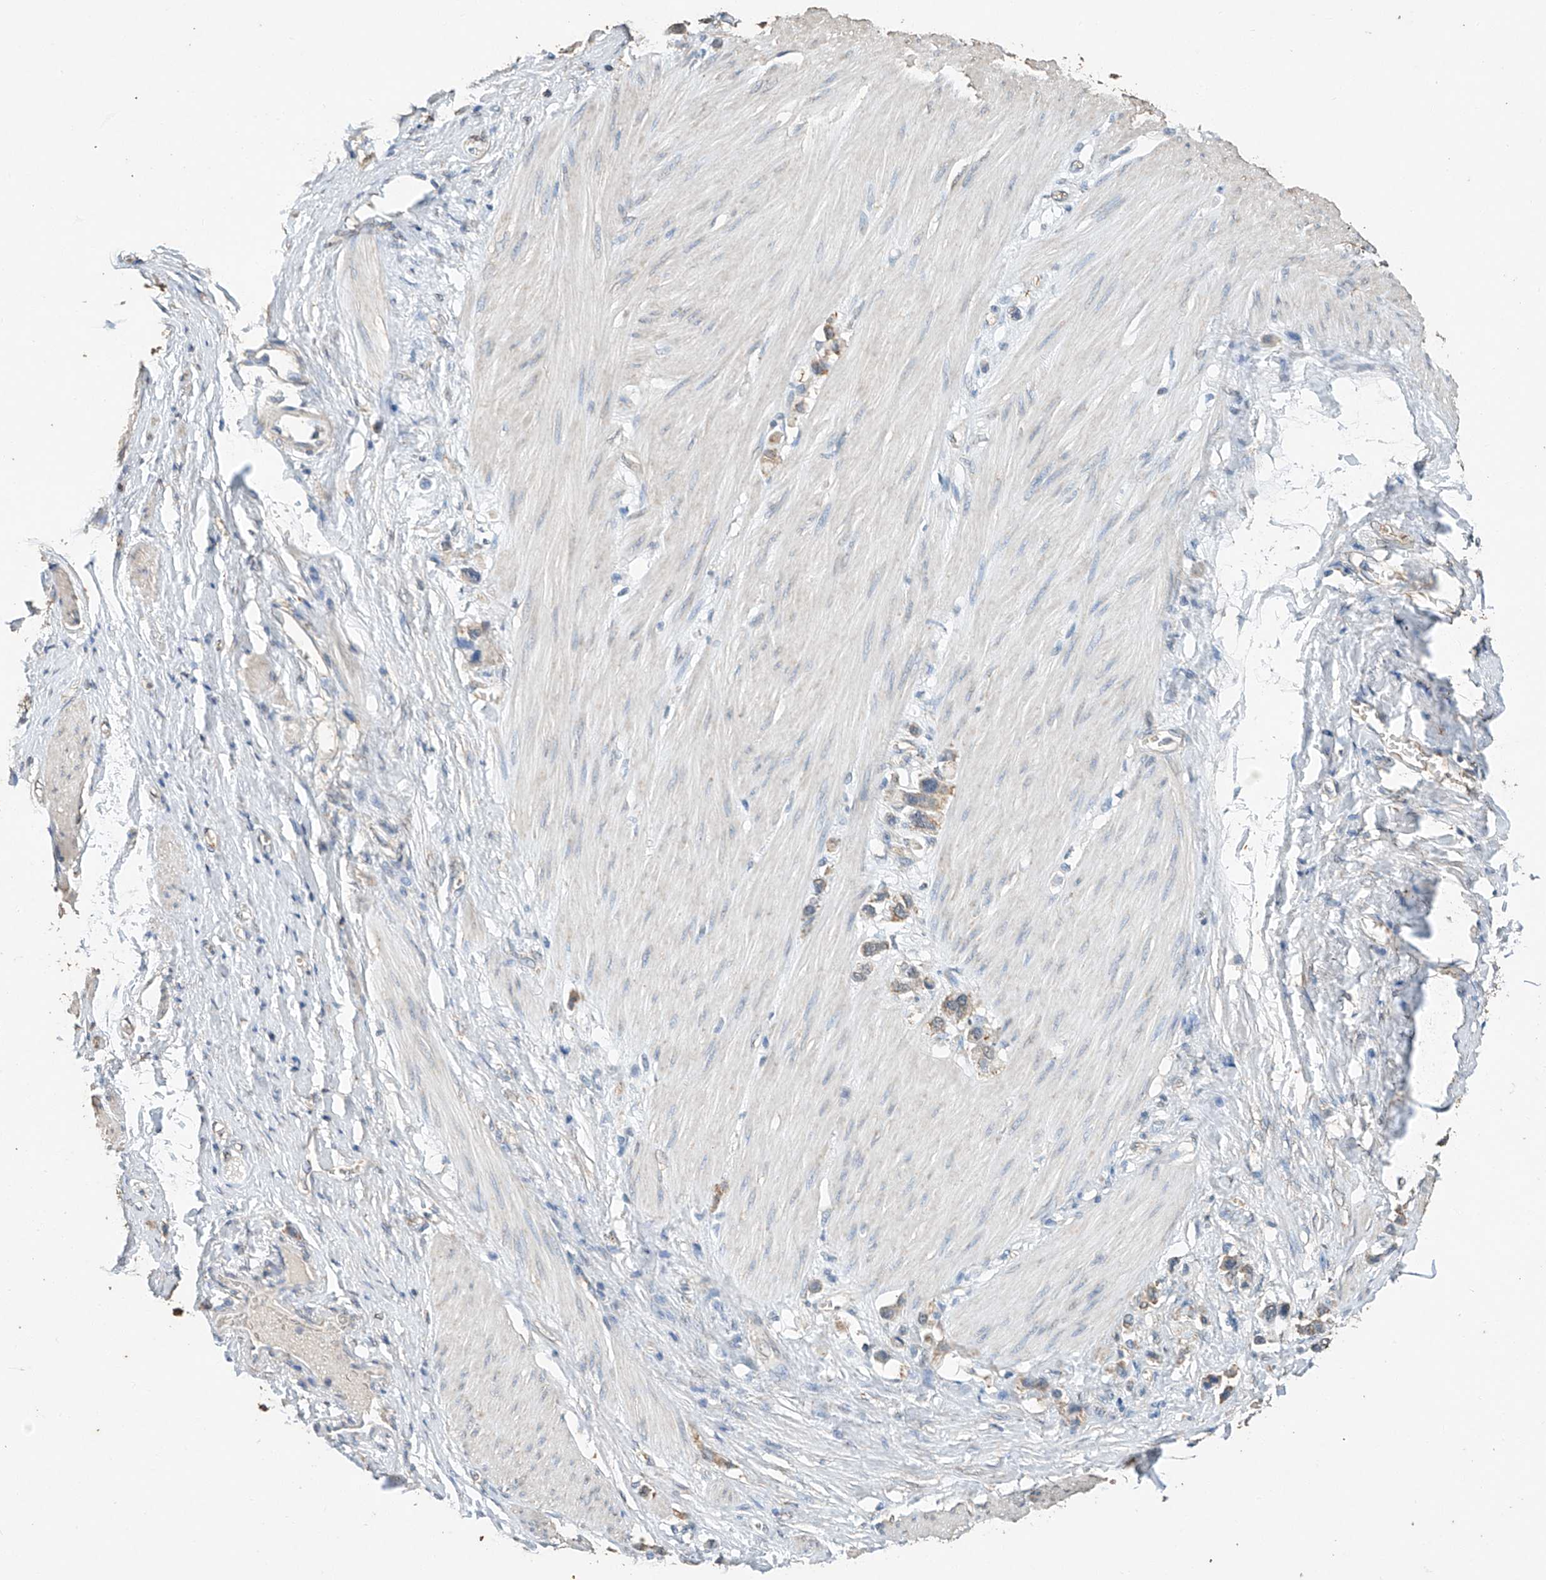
{"staining": {"intensity": "weak", "quantity": ">75%", "location": "cytoplasmic/membranous"}, "tissue": "stomach cancer", "cell_type": "Tumor cells", "image_type": "cancer", "snomed": [{"axis": "morphology", "description": "Adenocarcinoma, NOS"}, {"axis": "topography", "description": "Stomach"}], "caption": "Weak cytoplasmic/membranous protein expression is identified in approximately >75% of tumor cells in adenocarcinoma (stomach).", "gene": "CERS4", "patient": {"sex": "female", "age": 65}}